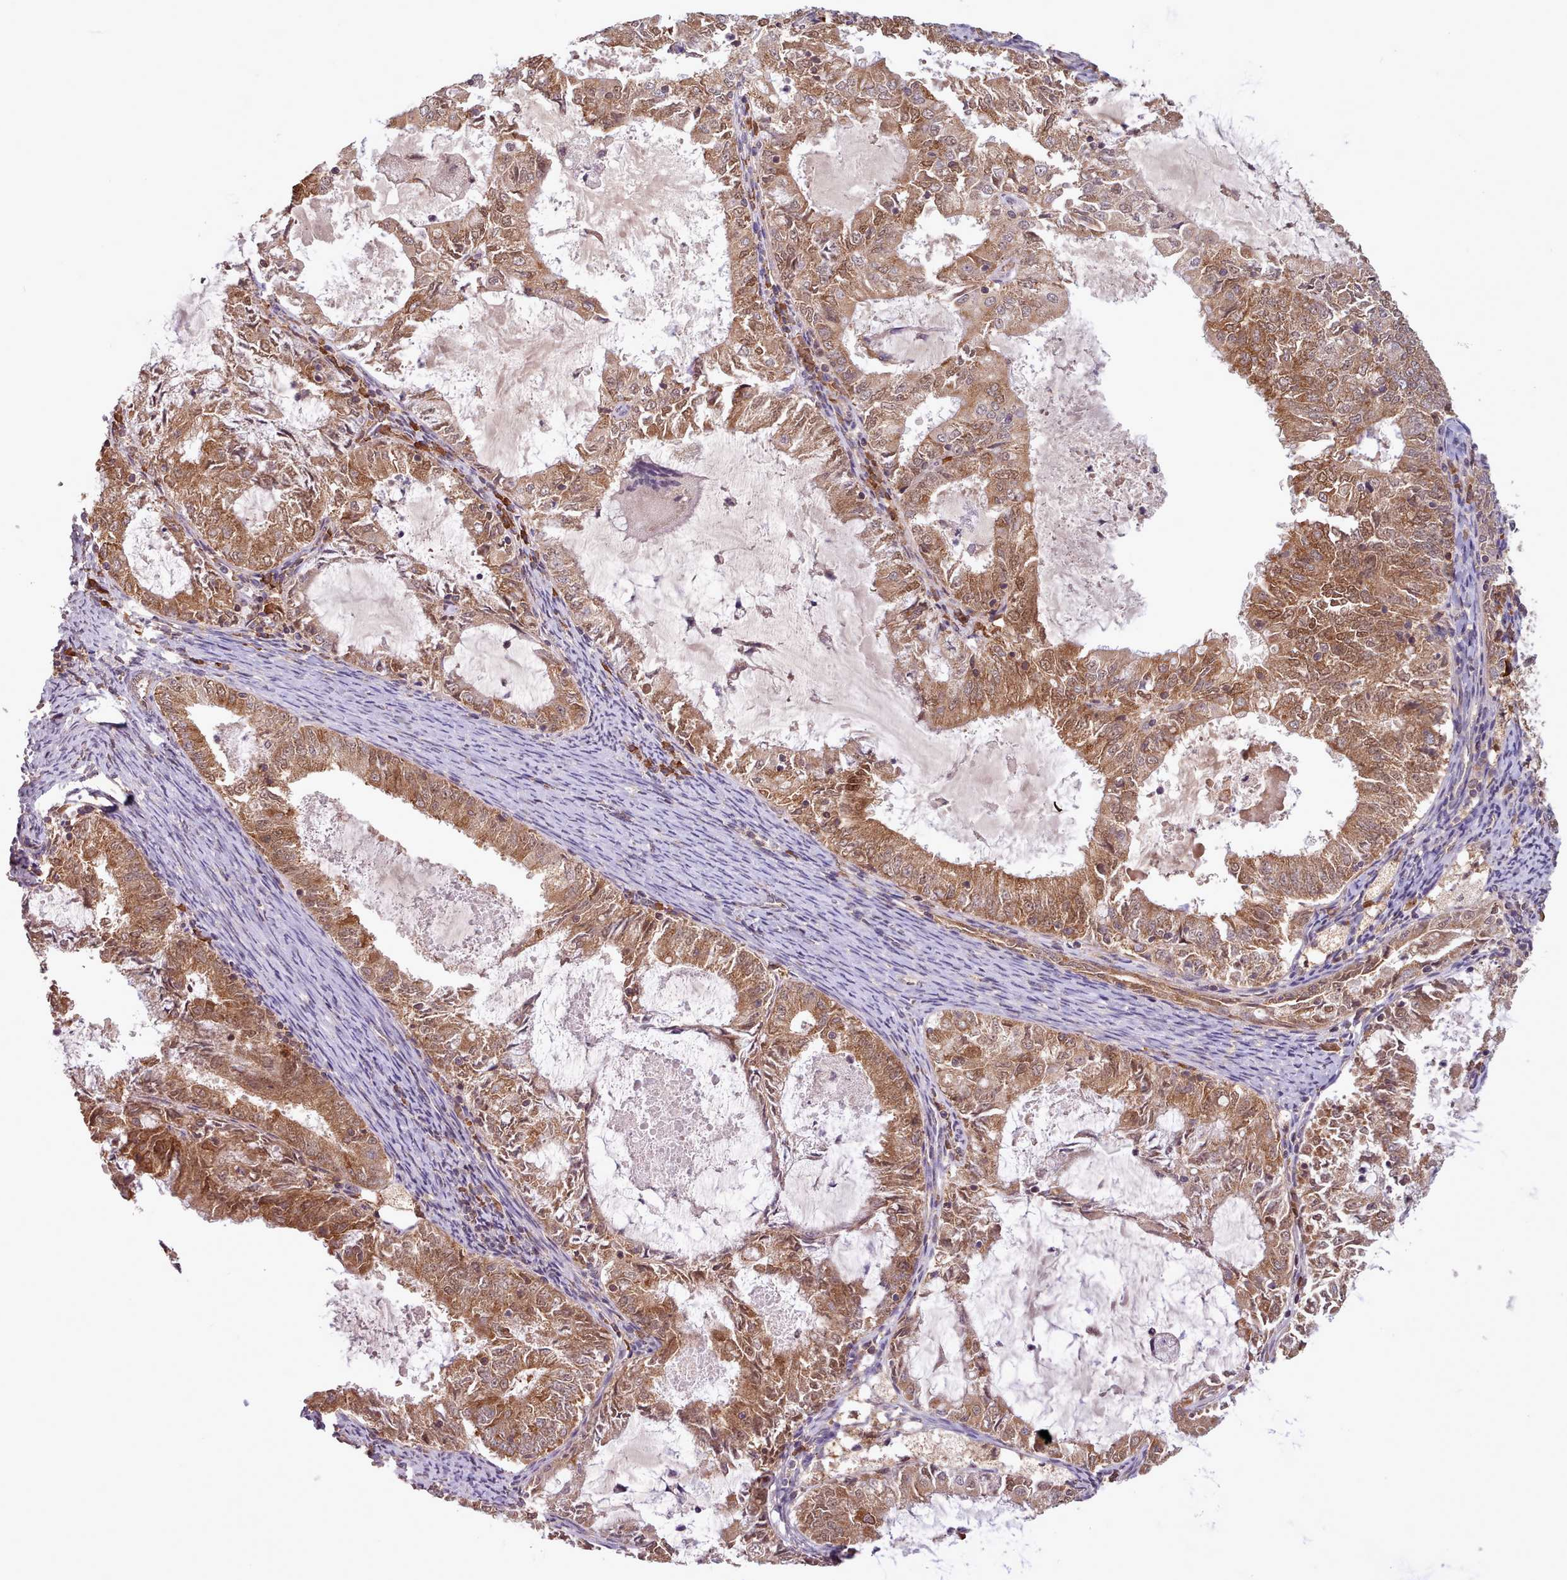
{"staining": {"intensity": "moderate", "quantity": ">75%", "location": "cytoplasmic/membranous,nuclear"}, "tissue": "endometrial cancer", "cell_type": "Tumor cells", "image_type": "cancer", "snomed": [{"axis": "morphology", "description": "Adenocarcinoma, NOS"}, {"axis": "topography", "description": "Endometrium"}], "caption": "Immunohistochemical staining of human endometrial adenocarcinoma exhibits medium levels of moderate cytoplasmic/membranous and nuclear expression in about >75% of tumor cells. Ihc stains the protein of interest in brown and the nuclei are stained blue.", "gene": "PIP4P1", "patient": {"sex": "female", "age": 57}}